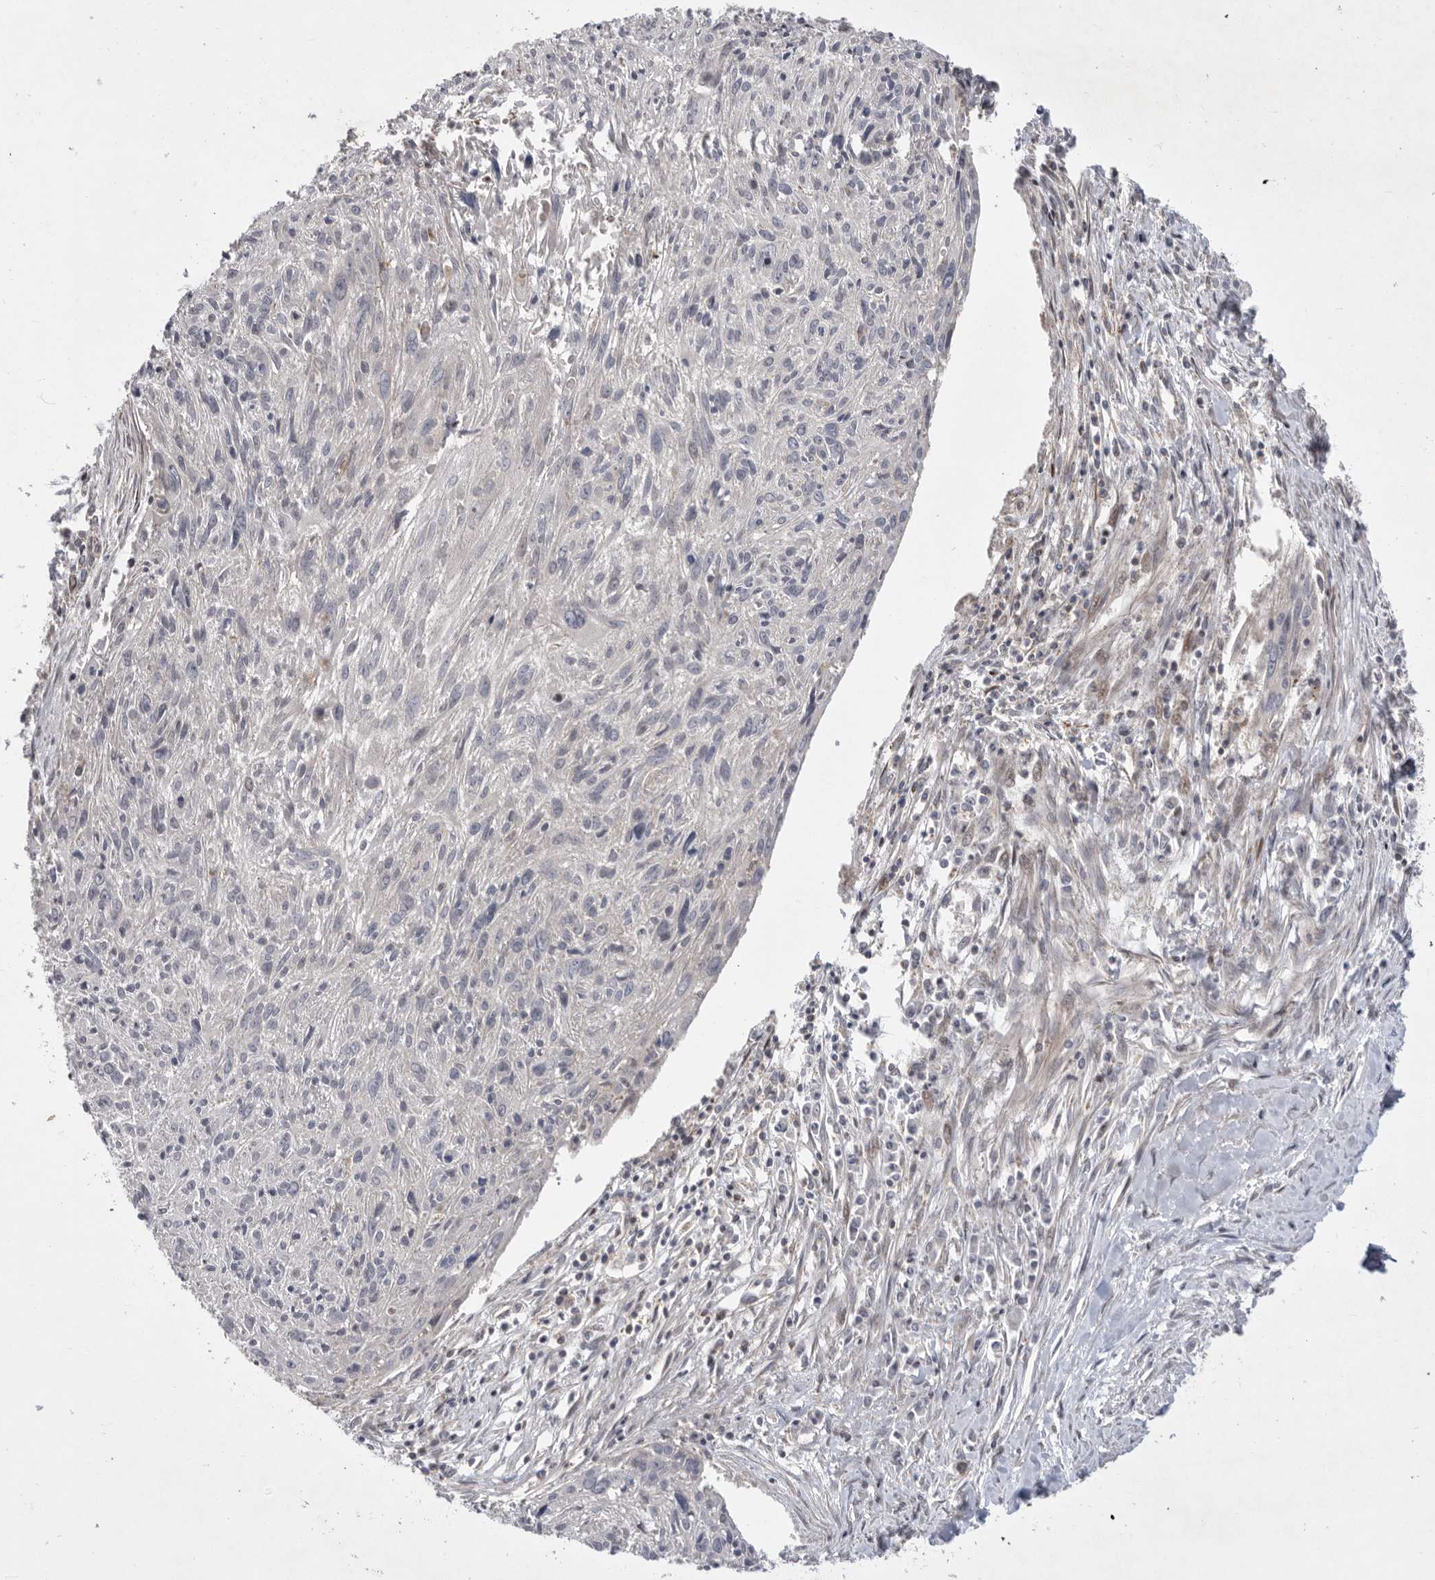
{"staining": {"intensity": "negative", "quantity": "none", "location": "none"}, "tissue": "cervical cancer", "cell_type": "Tumor cells", "image_type": "cancer", "snomed": [{"axis": "morphology", "description": "Squamous cell carcinoma, NOS"}, {"axis": "topography", "description": "Cervix"}], "caption": "Tumor cells are negative for brown protein staining in cervical cancer.", "gene": "MPZL1", "patient": {"sex": "female", "age": 51}}